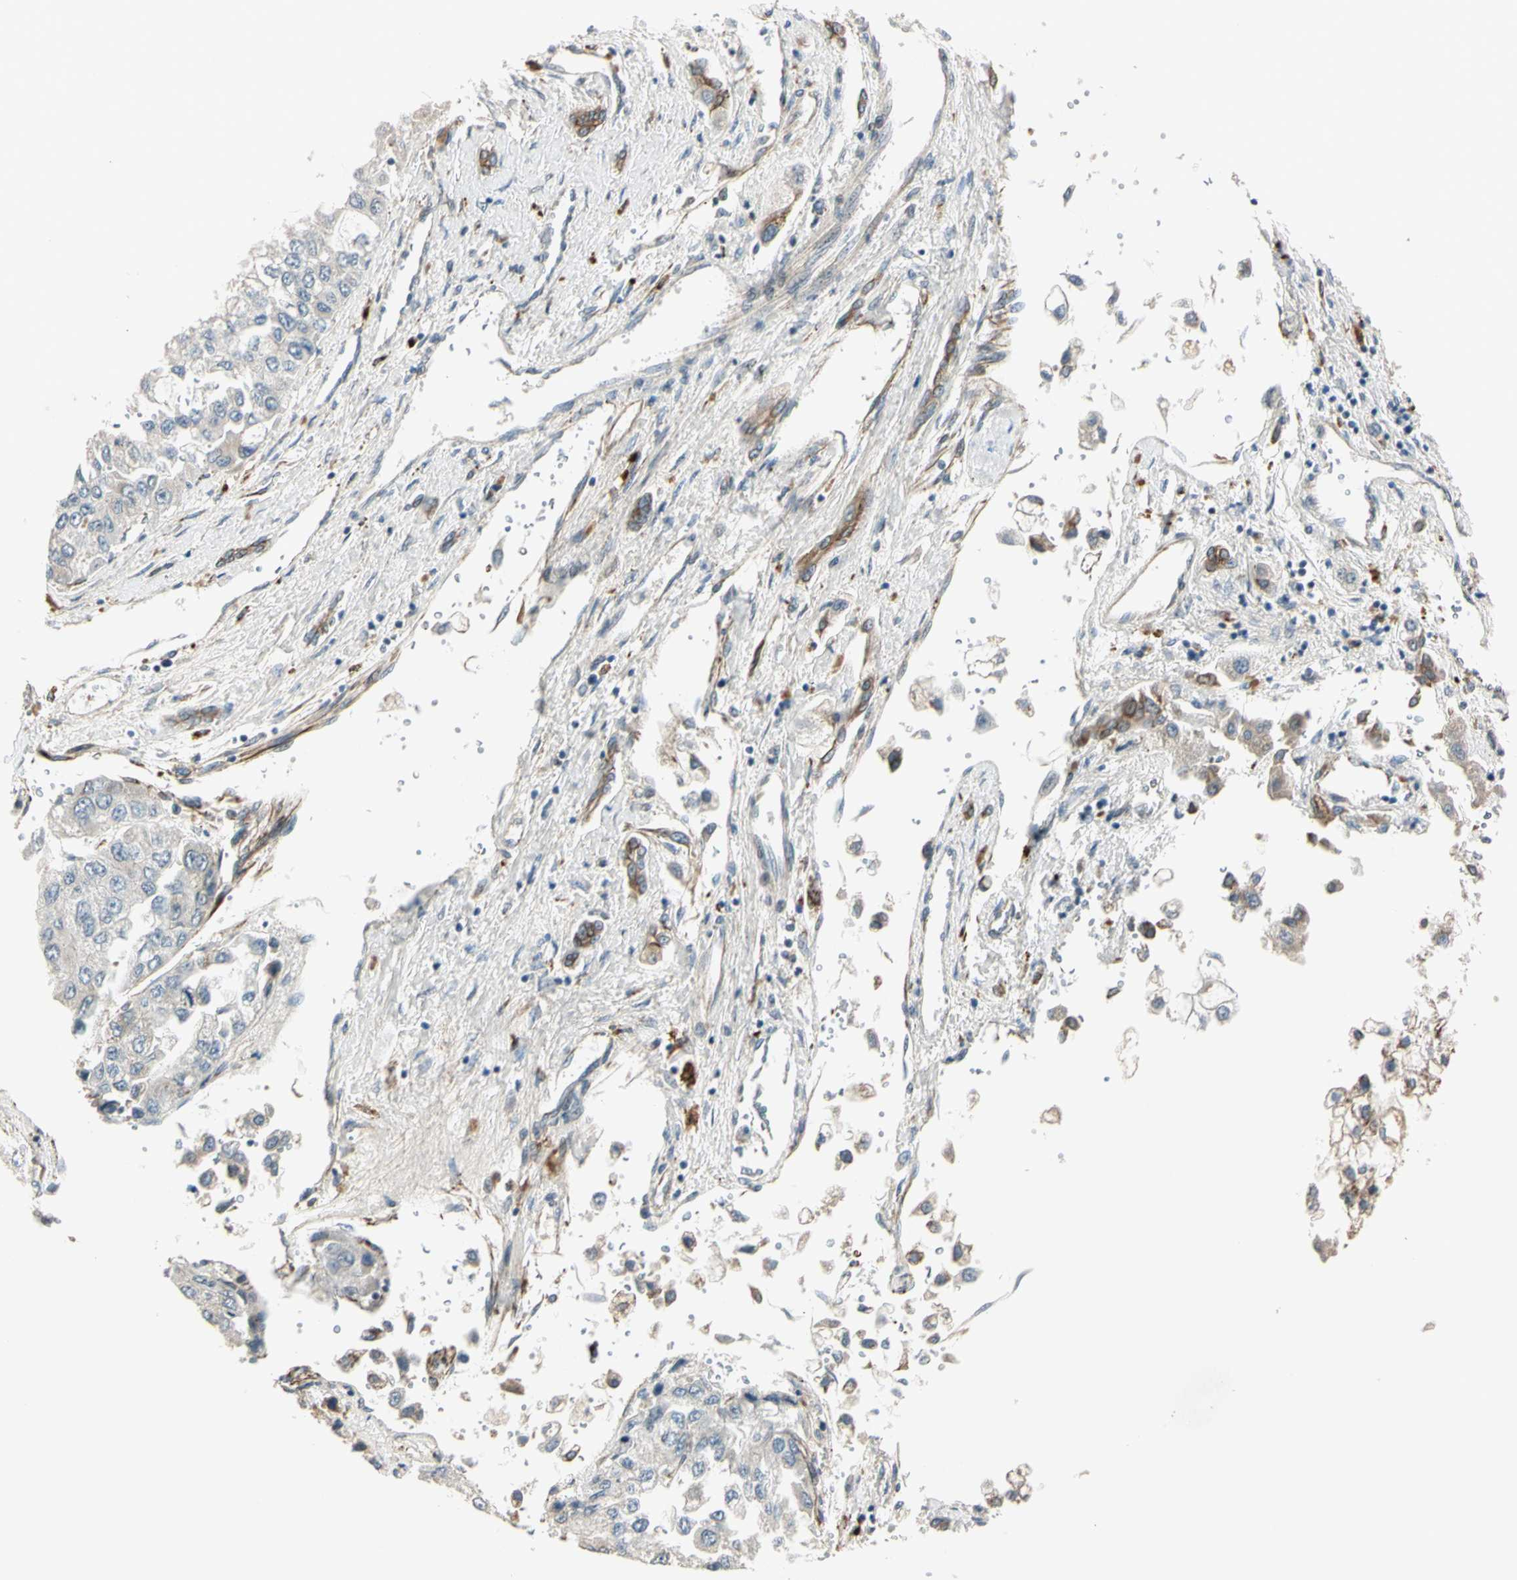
{"staining": {"intensity": "weak", "quantity": "<25%", "location": "cytoplasmic/membranous"}, "tissue": "liver cancer", "cell_type": "Tumor cells", "image_type": "cancer", "snomed": [{"axis": "morphology", "description": "Carcinoma, Hepatocellular, NOS"}, {"axis": "topography", "description": "Liver"}], "caption": "IHC of liver cancer demonstrates no staining in tumor cells. (DAB immunohistochemistry (IHC), high magnification).", "gene": "NDFIP1", "patient": {"sex": "female", "age": 66}}